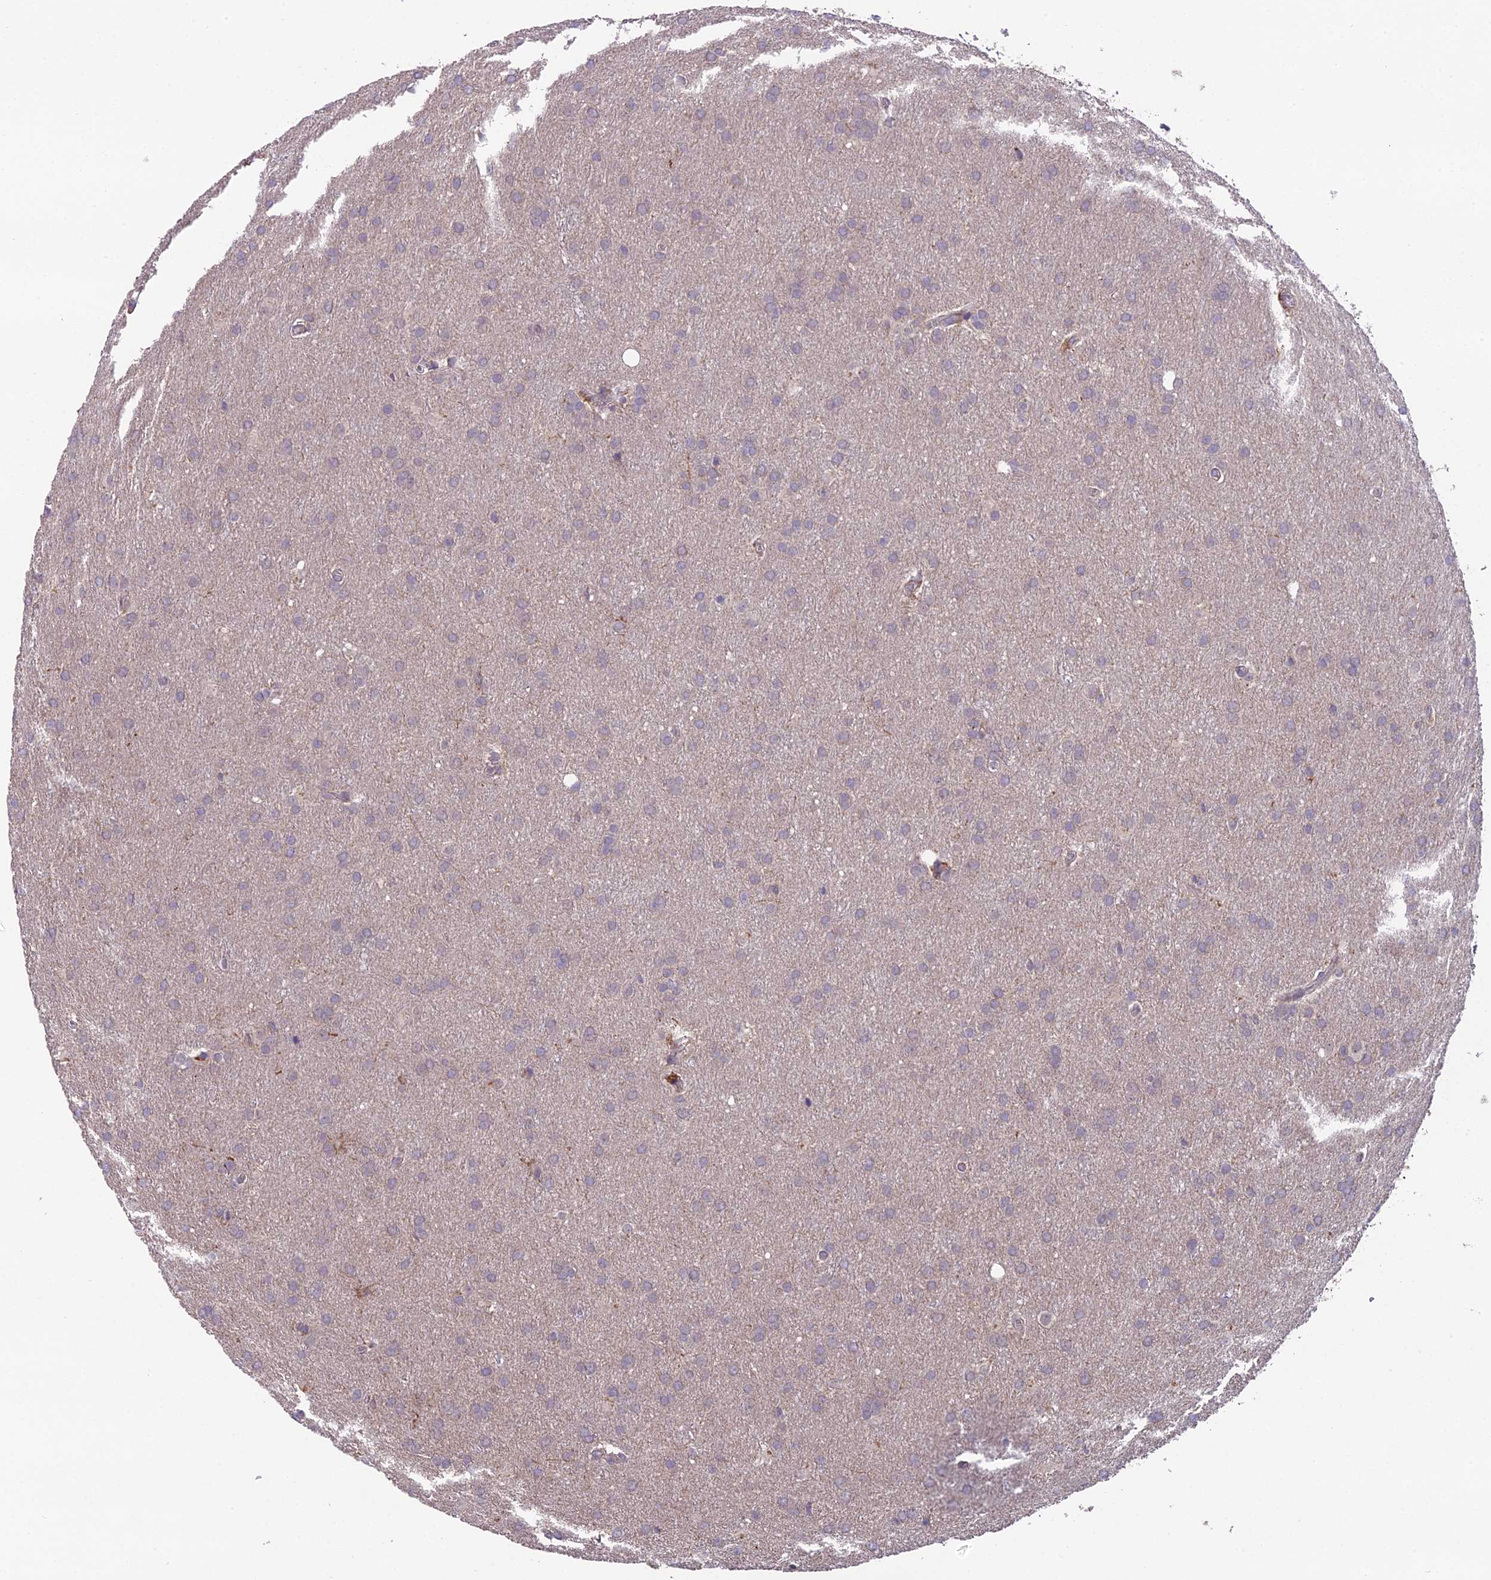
{"staining": {"intensity": "negative", "quantity": "none", "location": "none"}, "tissue": "glioma", "cell_type": "Tumor cells", "image_type": "cancer", "snomed": [{"axis": "morphology", "description": "Glioma, malignant, Low grade"}, {"axis": "topography", "description": "Brain"}], "caption": "Immunohistochemistry (IHC) of malignant glioma (low-grade) shows no positivity in tumor cells. (Immunohistochemistry (IHC), brightfield microscopy, high magnification).", "gene": "PUS10", "patient": {"sex": "female", "age": 32}}